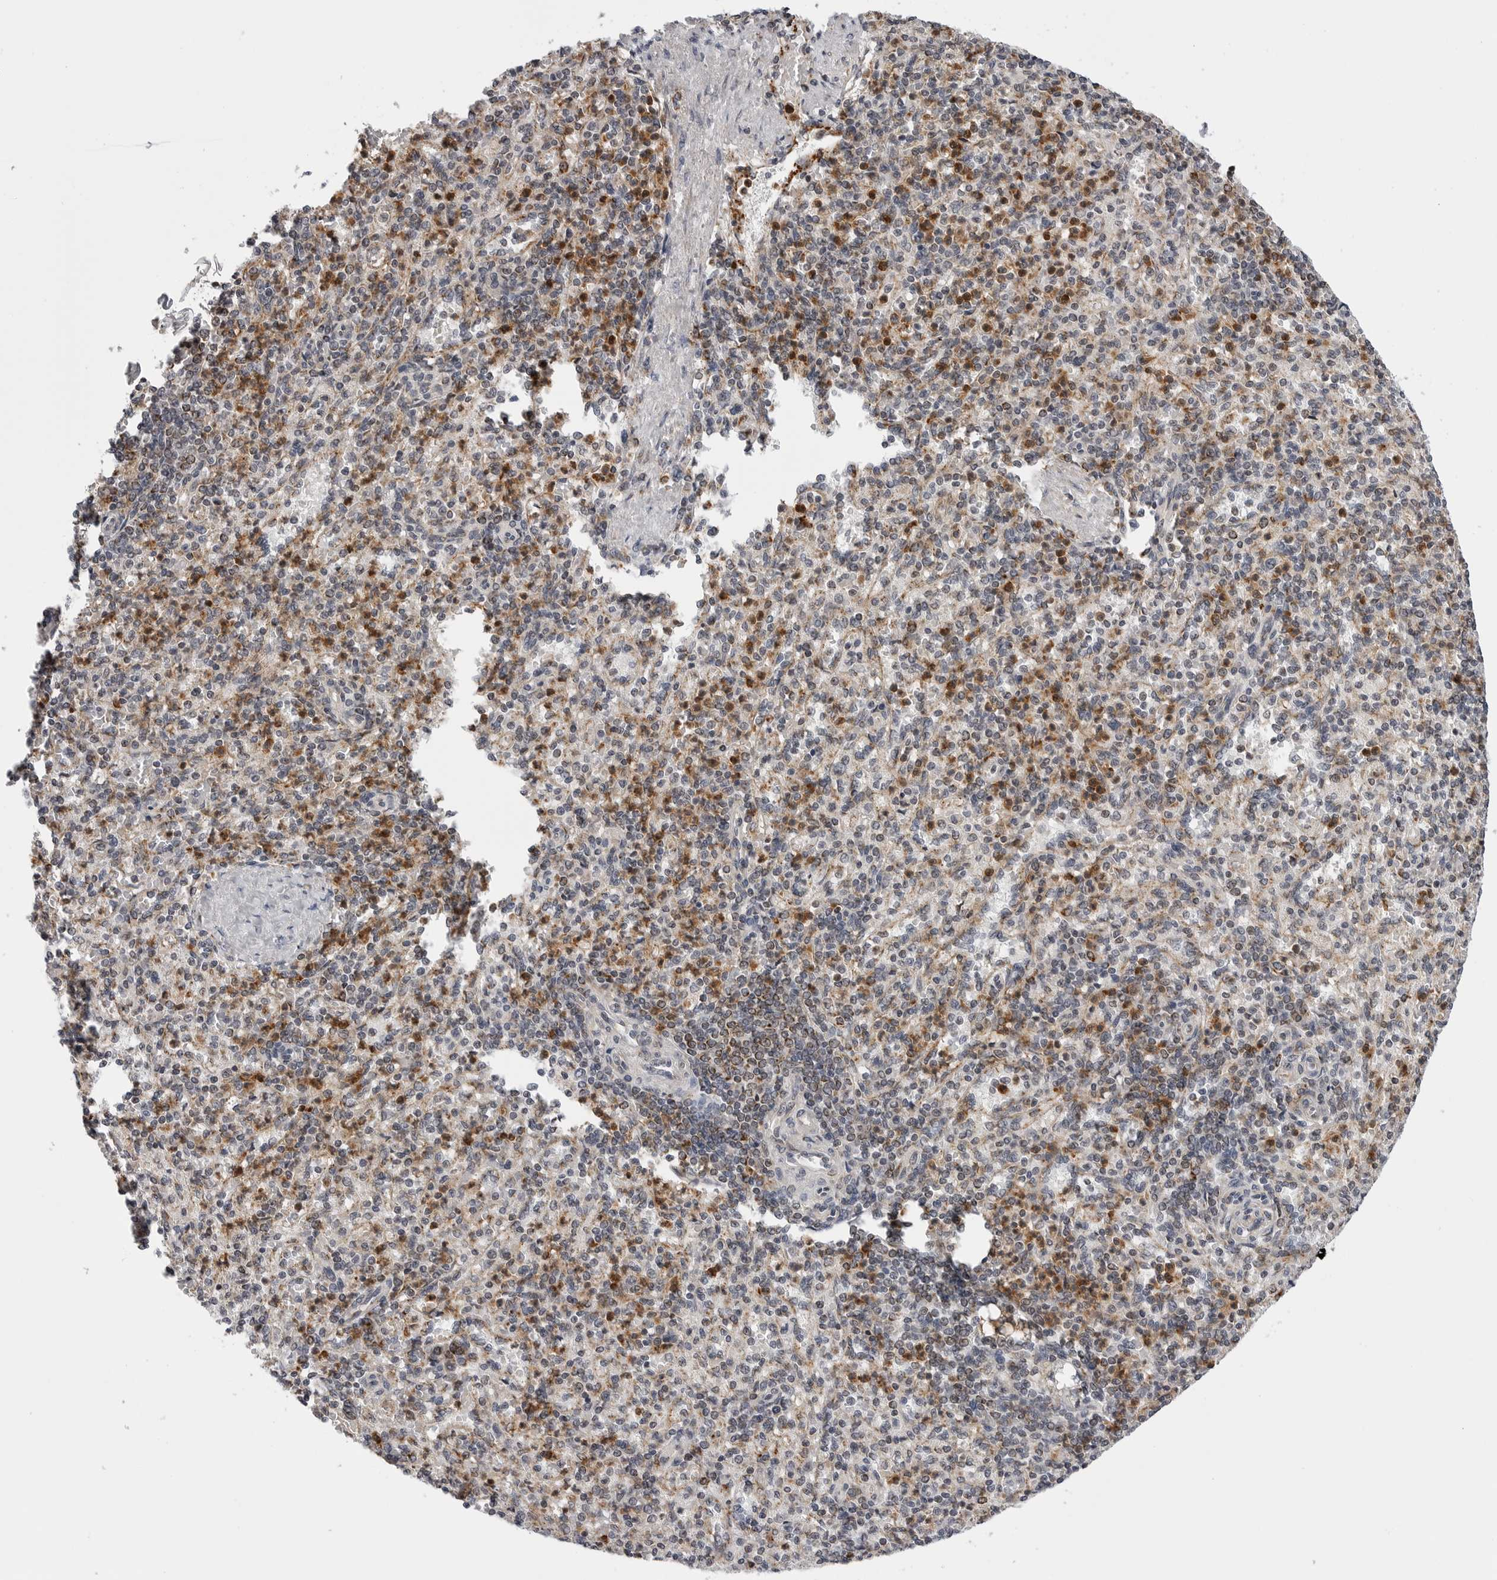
{"staining": {"intensity": "moderate", "quantity": "<25%", "location": "cytoplasmic/membranous"}, "tissue": "spleen", "cell_type": "Cells in red pulp", "image_type": "normal", "snomed": [{"axis": "morphology", "description": "Normal tissue, NOS"}, {"axis": "topography", "description": "Spleen"}], "caption": "The image demonstrates immunohistochemical staining of benign spleen. There is moderate cytoplasmic/membranous staining is present in about <25% of cells in red pulp. Using DAB (3,3'-diaminobenzidine) (brown) and hematoxylin (blue) stains, captured at high magnification using brightfield microscopy.", "gene": "CDK20", "patient": {"sex": "female", "age": 74}}